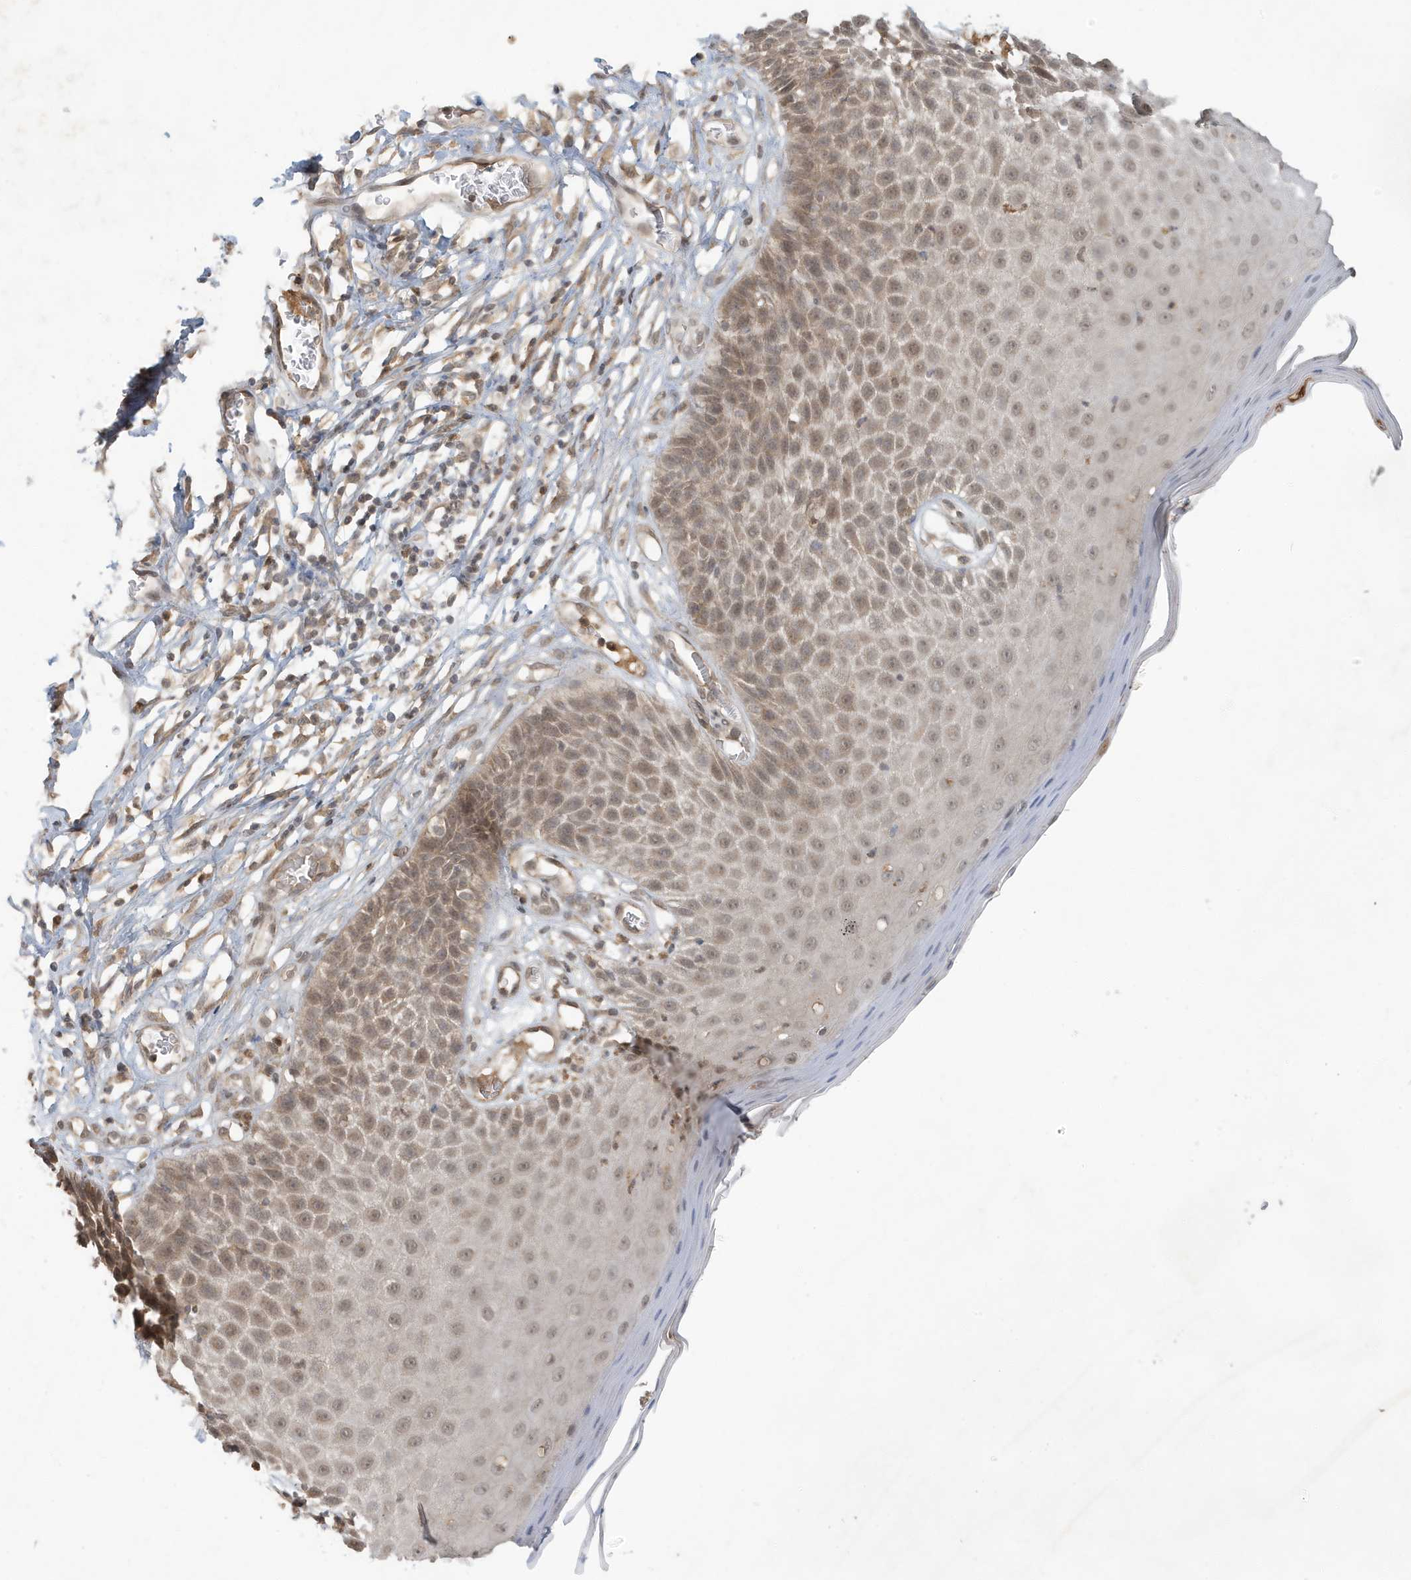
{"staining": {"intensity": "strong", "quantity": "25%-75%", "location": "cytoplasmic/membranous,nuclear"}, "tissue": "skin", "cell_type": "Epidermal cells", "image_type": "normal", "snomed": [{"axis": "morphology", "description": "Normal tissue, NOS"}, {"axis": "topography", "description": "Vulva"}], "caption": "DAB immunohistochemical staining of benign human skin reveals strong cytoplasmic/membranous,nuclear protein expression in approximately 25%-75% of epidermal cells. The staining was performed using DAB, with brown indicating positive protein expression. Nuclei are stained blue with hematoxylin.", "gene": "ABCB9", "patient": {"sex": "female", "age": 68}}